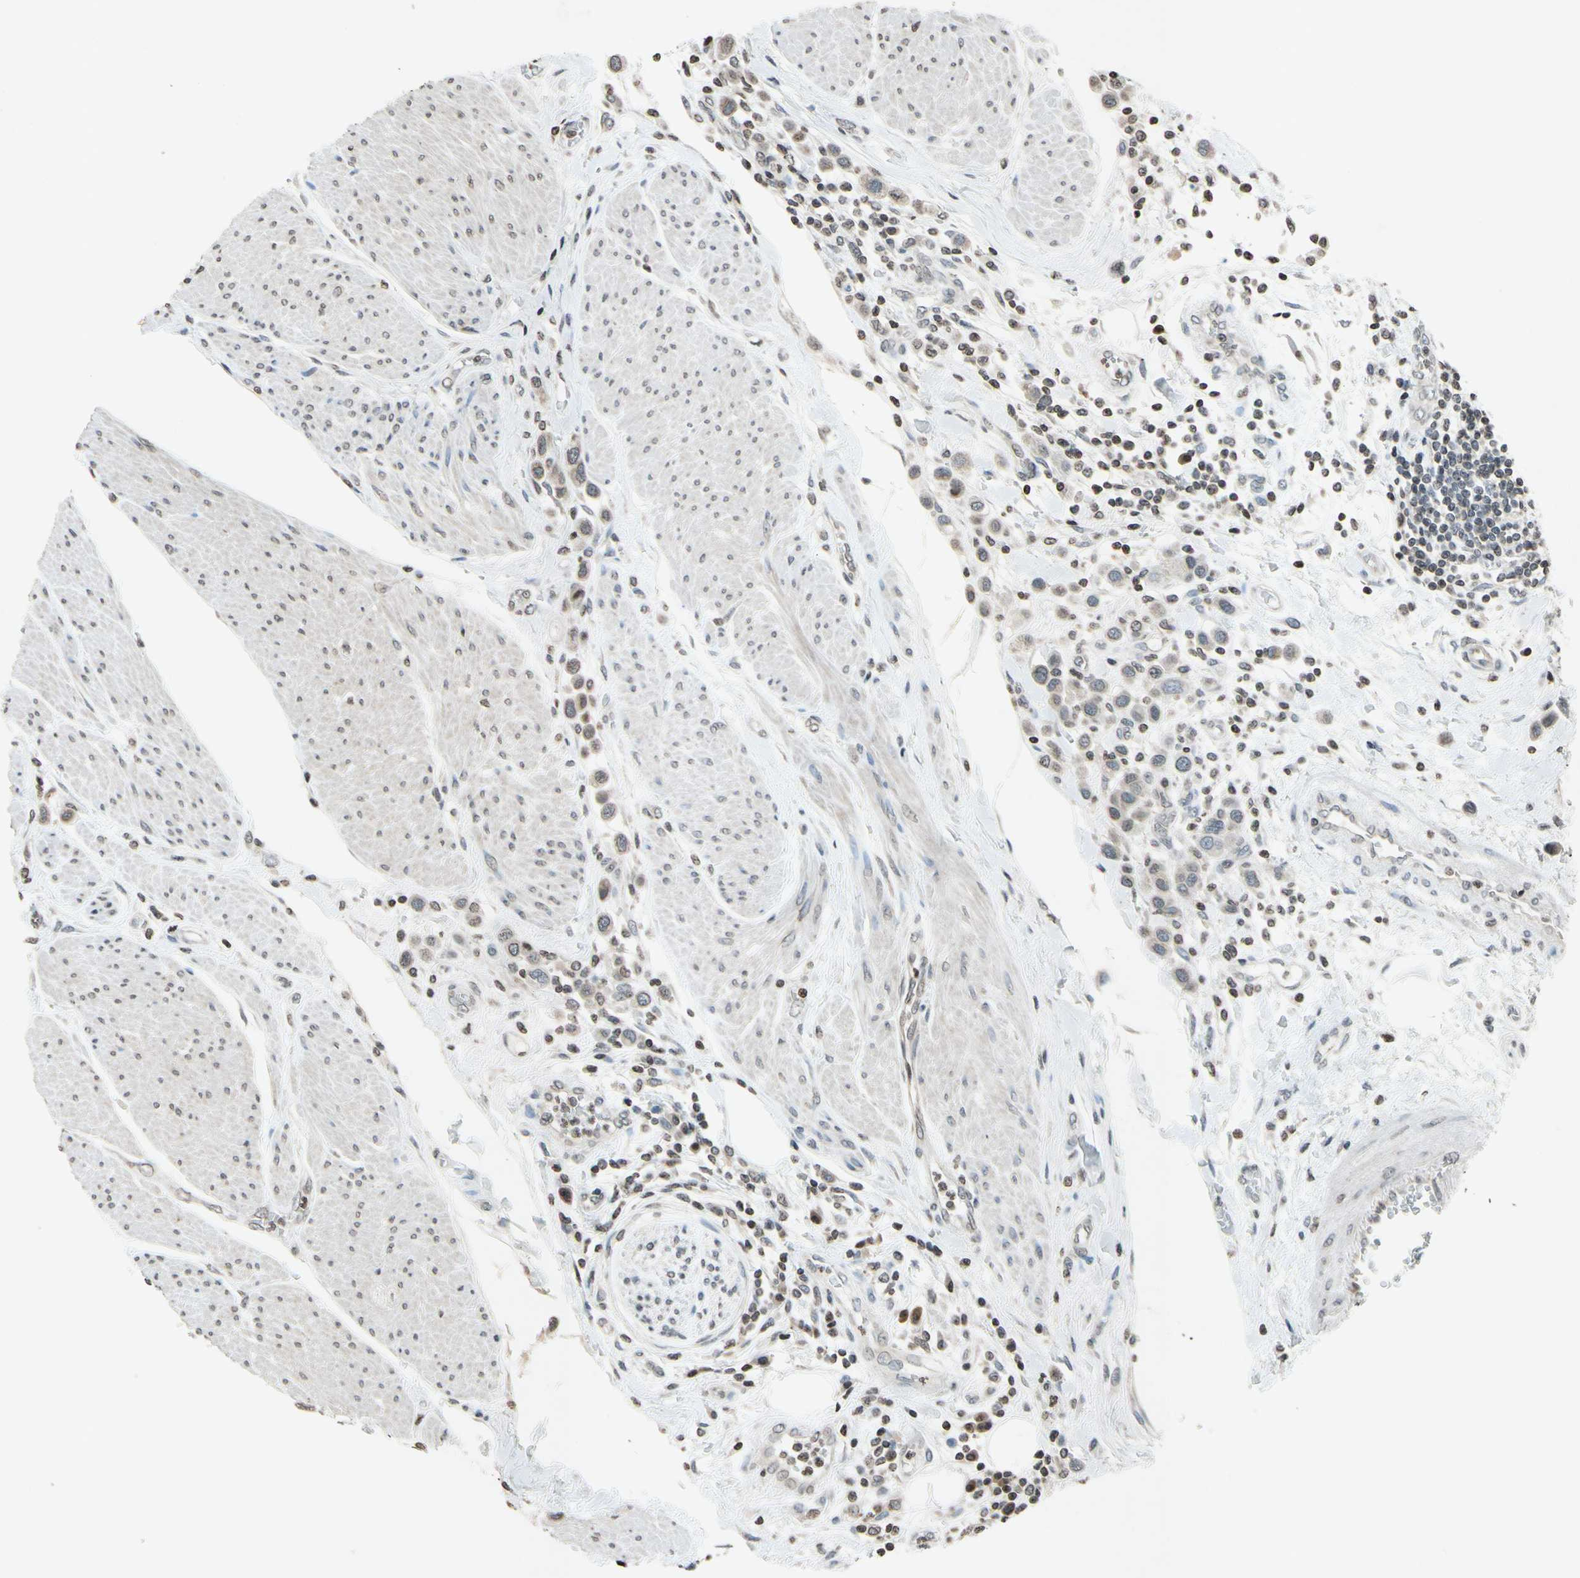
{"staining": {"intensity": "weak", "quantity": ">75%", "location": "cytoplasmic/membranous"}, "tissue": "urothelial cancer", "cell_type": "Tumor cells", "image_type": "cancer", "snomed": [{"axis": "morphology", "description": "Urothelial carcinoma, High grade"}, {"axis": "topography", "description": "Urinary bladder"}], "caption": "Weak cytoplasmic/membranous positivity is seen in about >75% of tumor cells in high-grade urothelial carcinoma.", "gene": "CLDN11", "patient": {"sex": "male", "age": 50}}